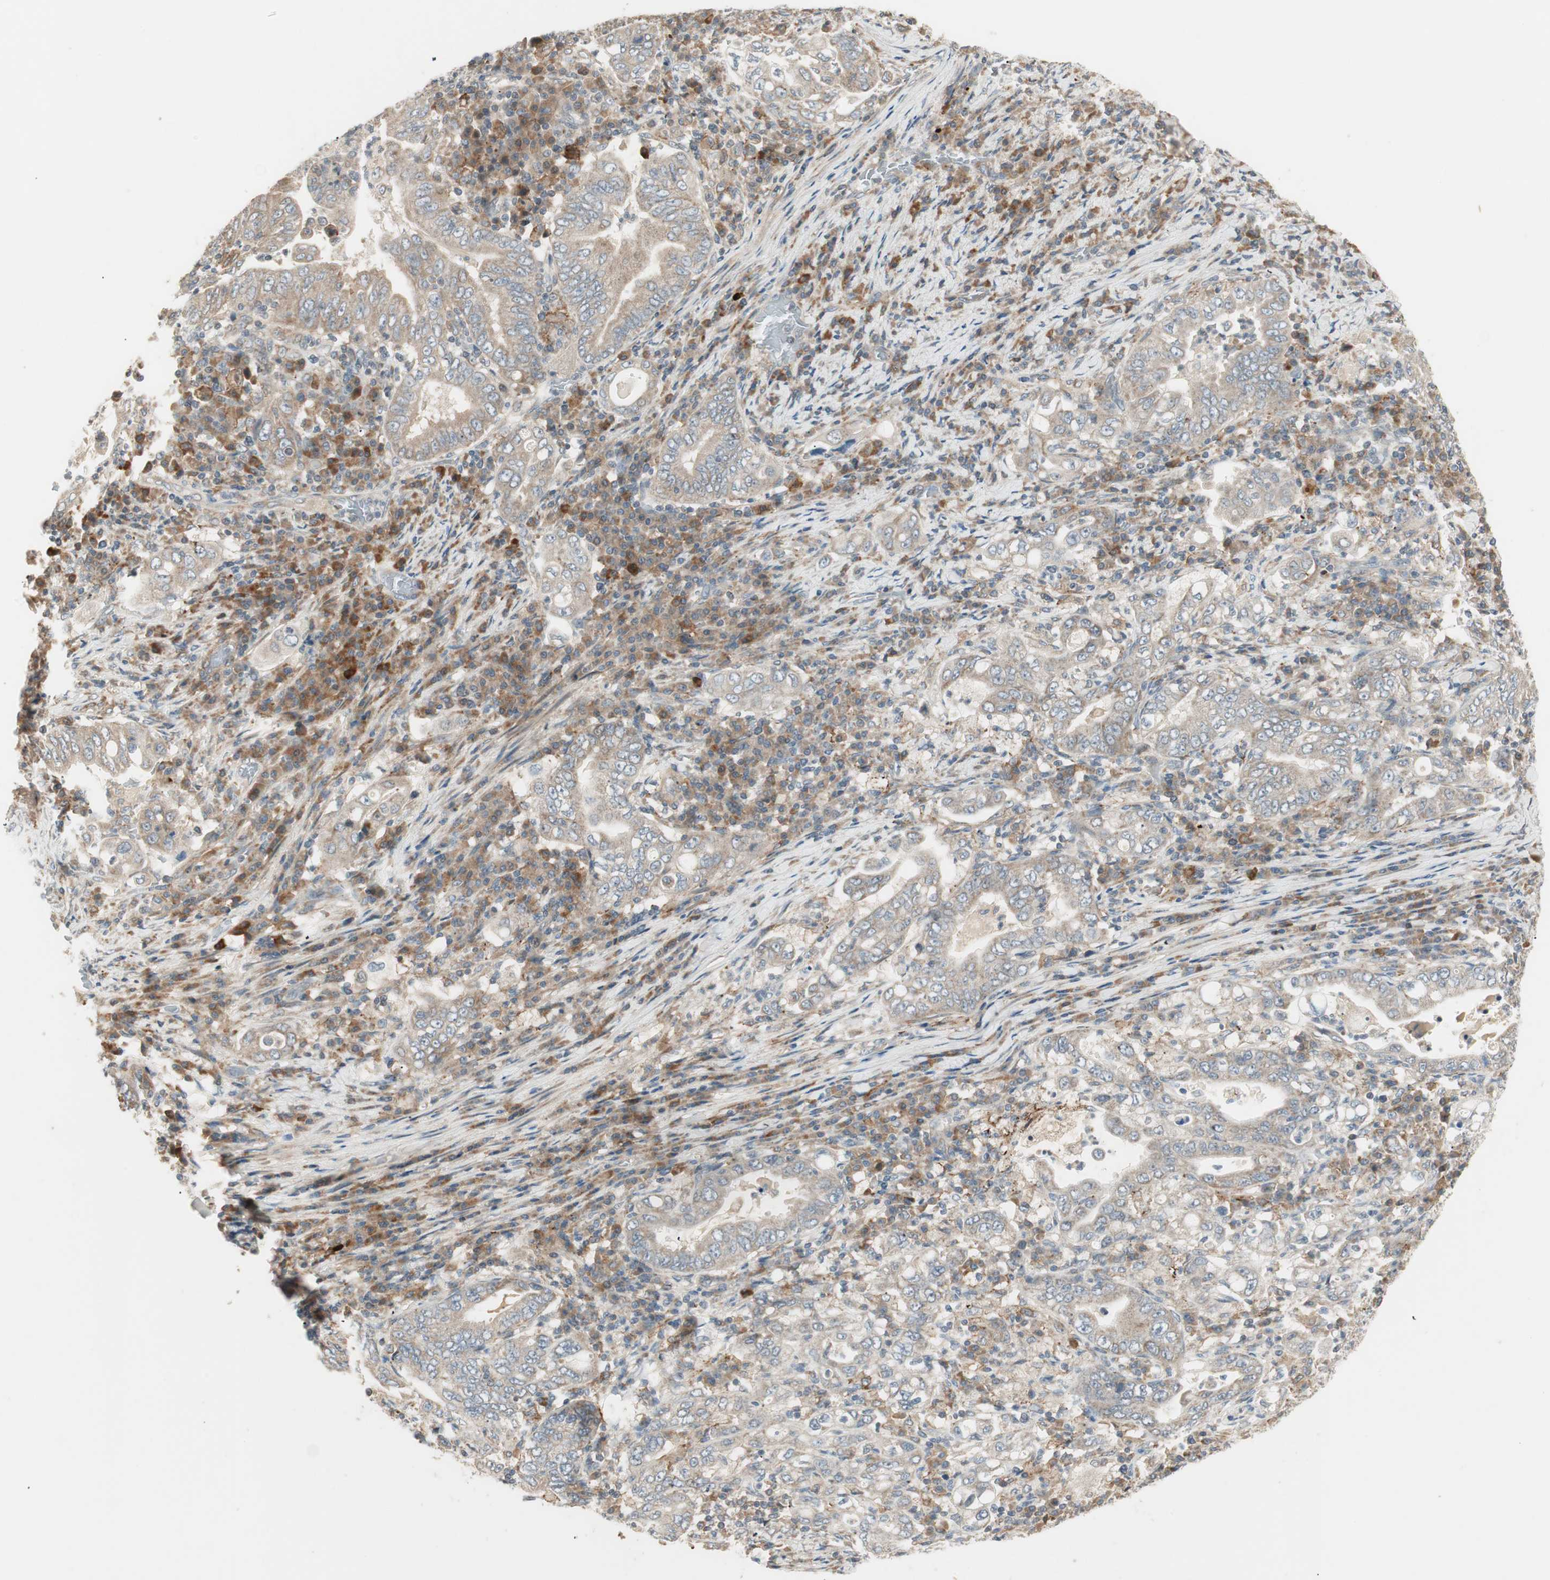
{"staining": {"intensity": "weak", "quantity": "25%-75%", "location": "cytoplasmic/membranous"}, "tissue": "stomach cancer", "cell_type": "Tumor cells", "image_type": "cancer", "snomed": [{"axis": "morphology", "description": "Normal tissue, NOS"}, {"axis": "morphology", "description": "Adenocarcinoma, NOS"}, {"axis": "topography", "description": "Esophagus"}, {"axis": "topography", "description": "Stomach, upper"}, {"axis": "topography", "description": "Peripheral nerve tissue"}], "caption": "A brown stain shows weak cytoplasmic/membranous positivity of a protein in stomach cancer (adenocarcinoma) tumor cells. The staining is performed using DAB brown chromogen to label protein expression. The nuclei are counter-stained blue using hematoxylin.", "gene": "SFRP1", "patient": {"sex": "male", "age": 62}}